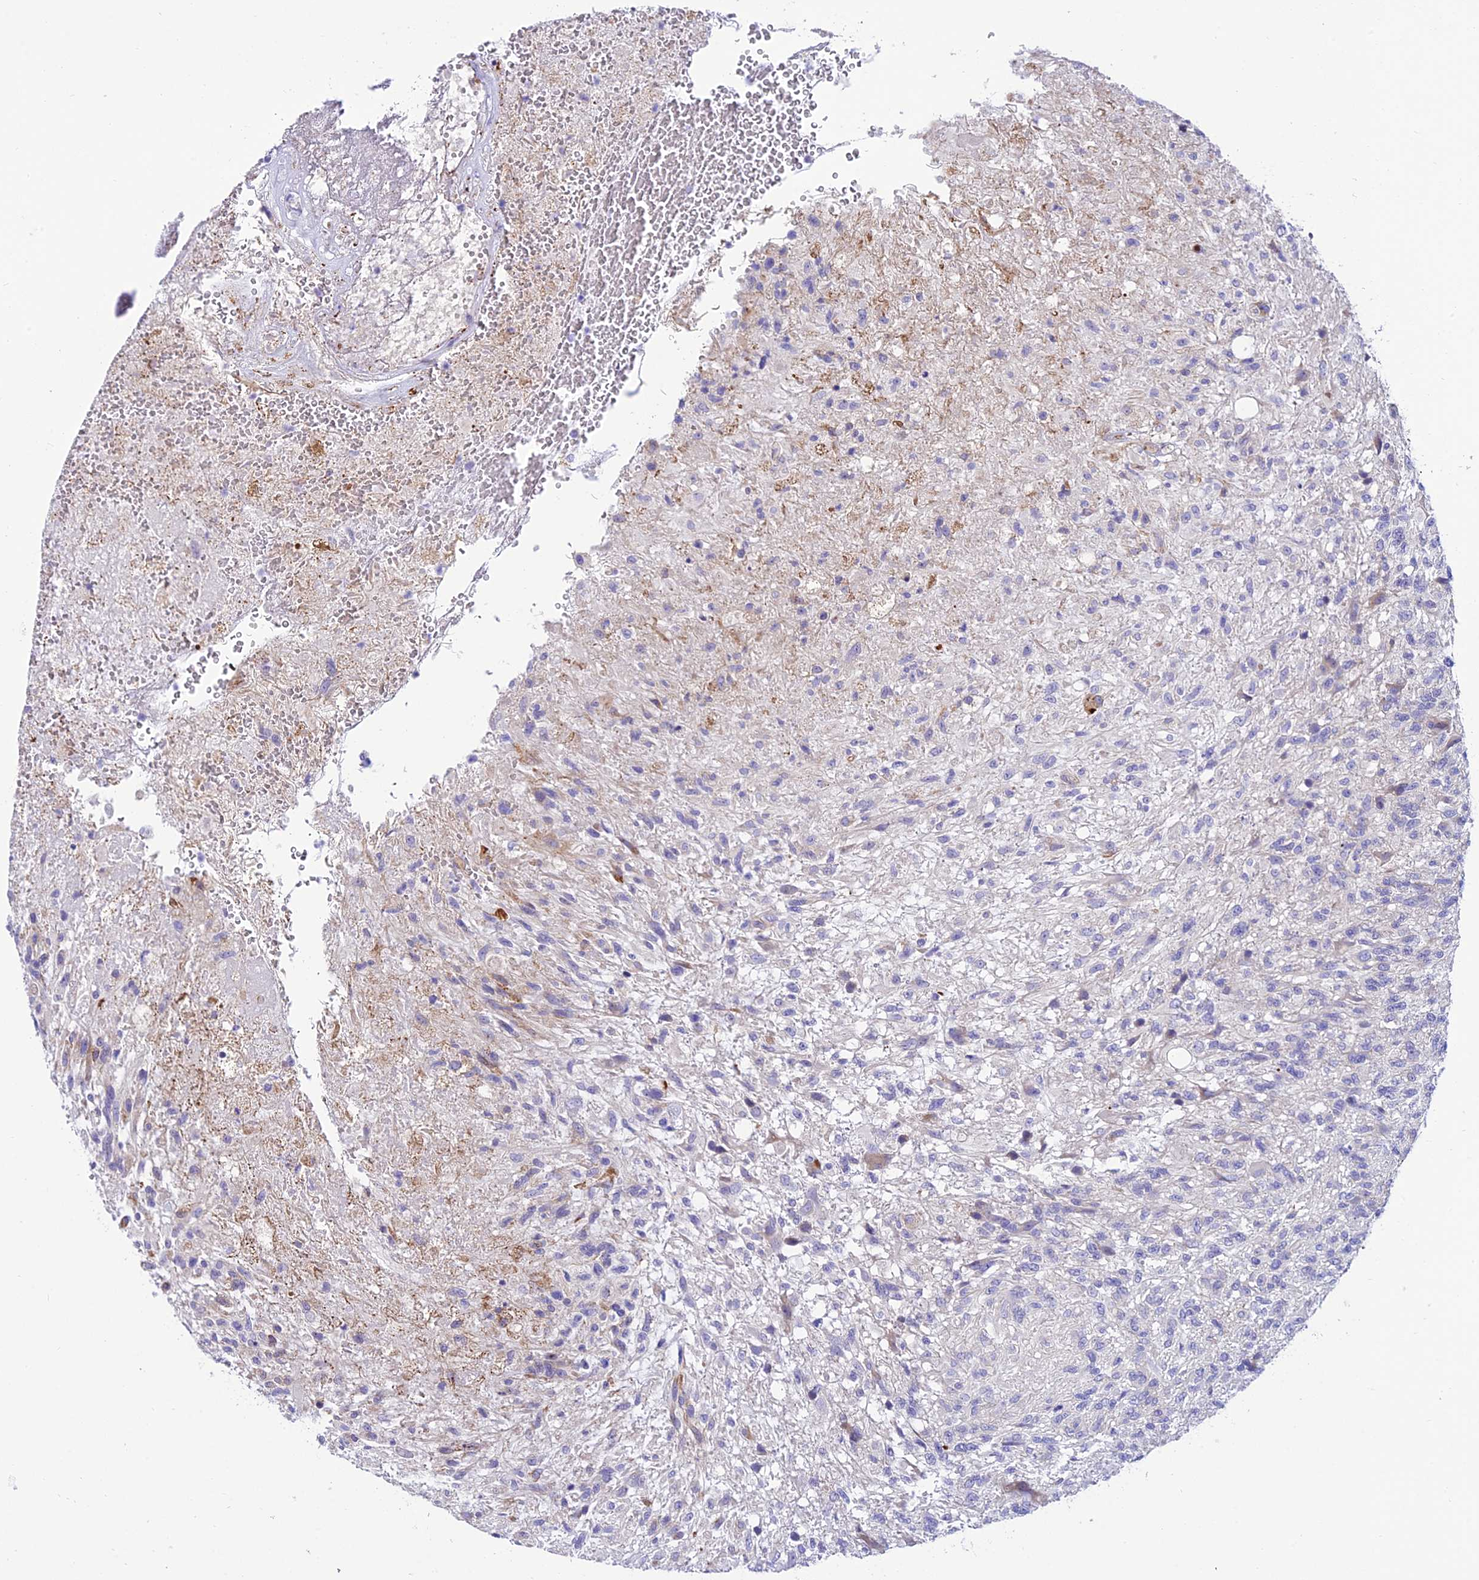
{"staining": {"intensity": "moderate", "quantity": "<25%", "location": "cytoplasmic/membranous"}, "tissue": "glioma", "cell_type": "Tumor cells", "image_type": "cancer", "snomed": [{"axis": "morphology", "description": "Glioma, malignant, High grade"}, {"axis": "topography", "description": "Brain"}], "caption": "This is a photomicrograph of immunohistochemistry (IHC) staining of glioma, which shows moderate positivity in the cytoplasmic/membranous of tumor cells.", "gene": "MACIR", "patient": {"sex": "male", "age": 56}}